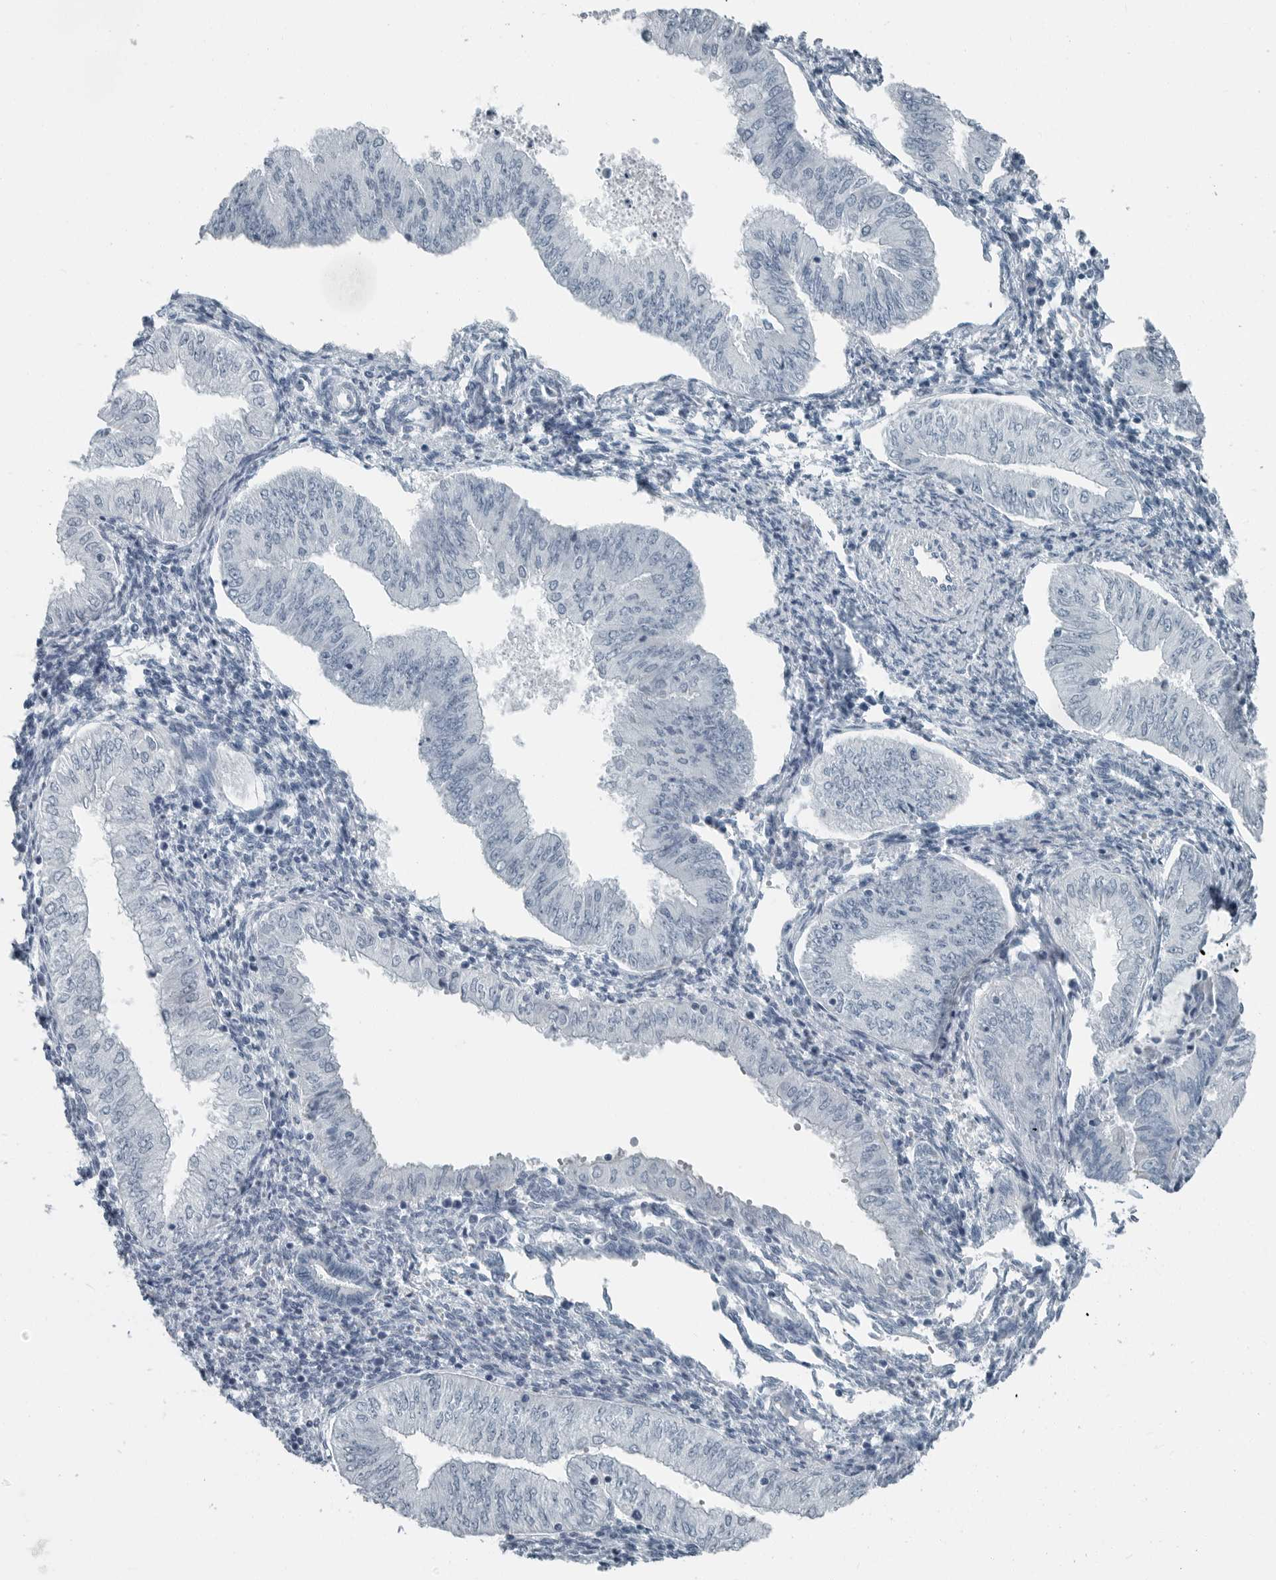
{"staining": {"intensity": "negative", "quantity": "none", "location": "none"}, "tissue": "endometrial cancer", "cell_type": "Tumor cells", "image_type": "cancer", "snomed": [{"axis": "morphology", "description": "Normal tissue, NOS"}, {"axis": "morphology", "description": "Adenocarcinoma, NOS"}, {"axis": "topography", "description": "Endometrium"}], "caption": "High magnification brightfield microscopy of endometrial cancer (adenocarcinoma) stained with DAB (3,3'-diaminobenzidine) (brown) and counterstained with hematoxylin (blue): tumor cells show no significant staining.", "gene": "ZPBP2", "patient": {"sex": "female", "age": 53}}